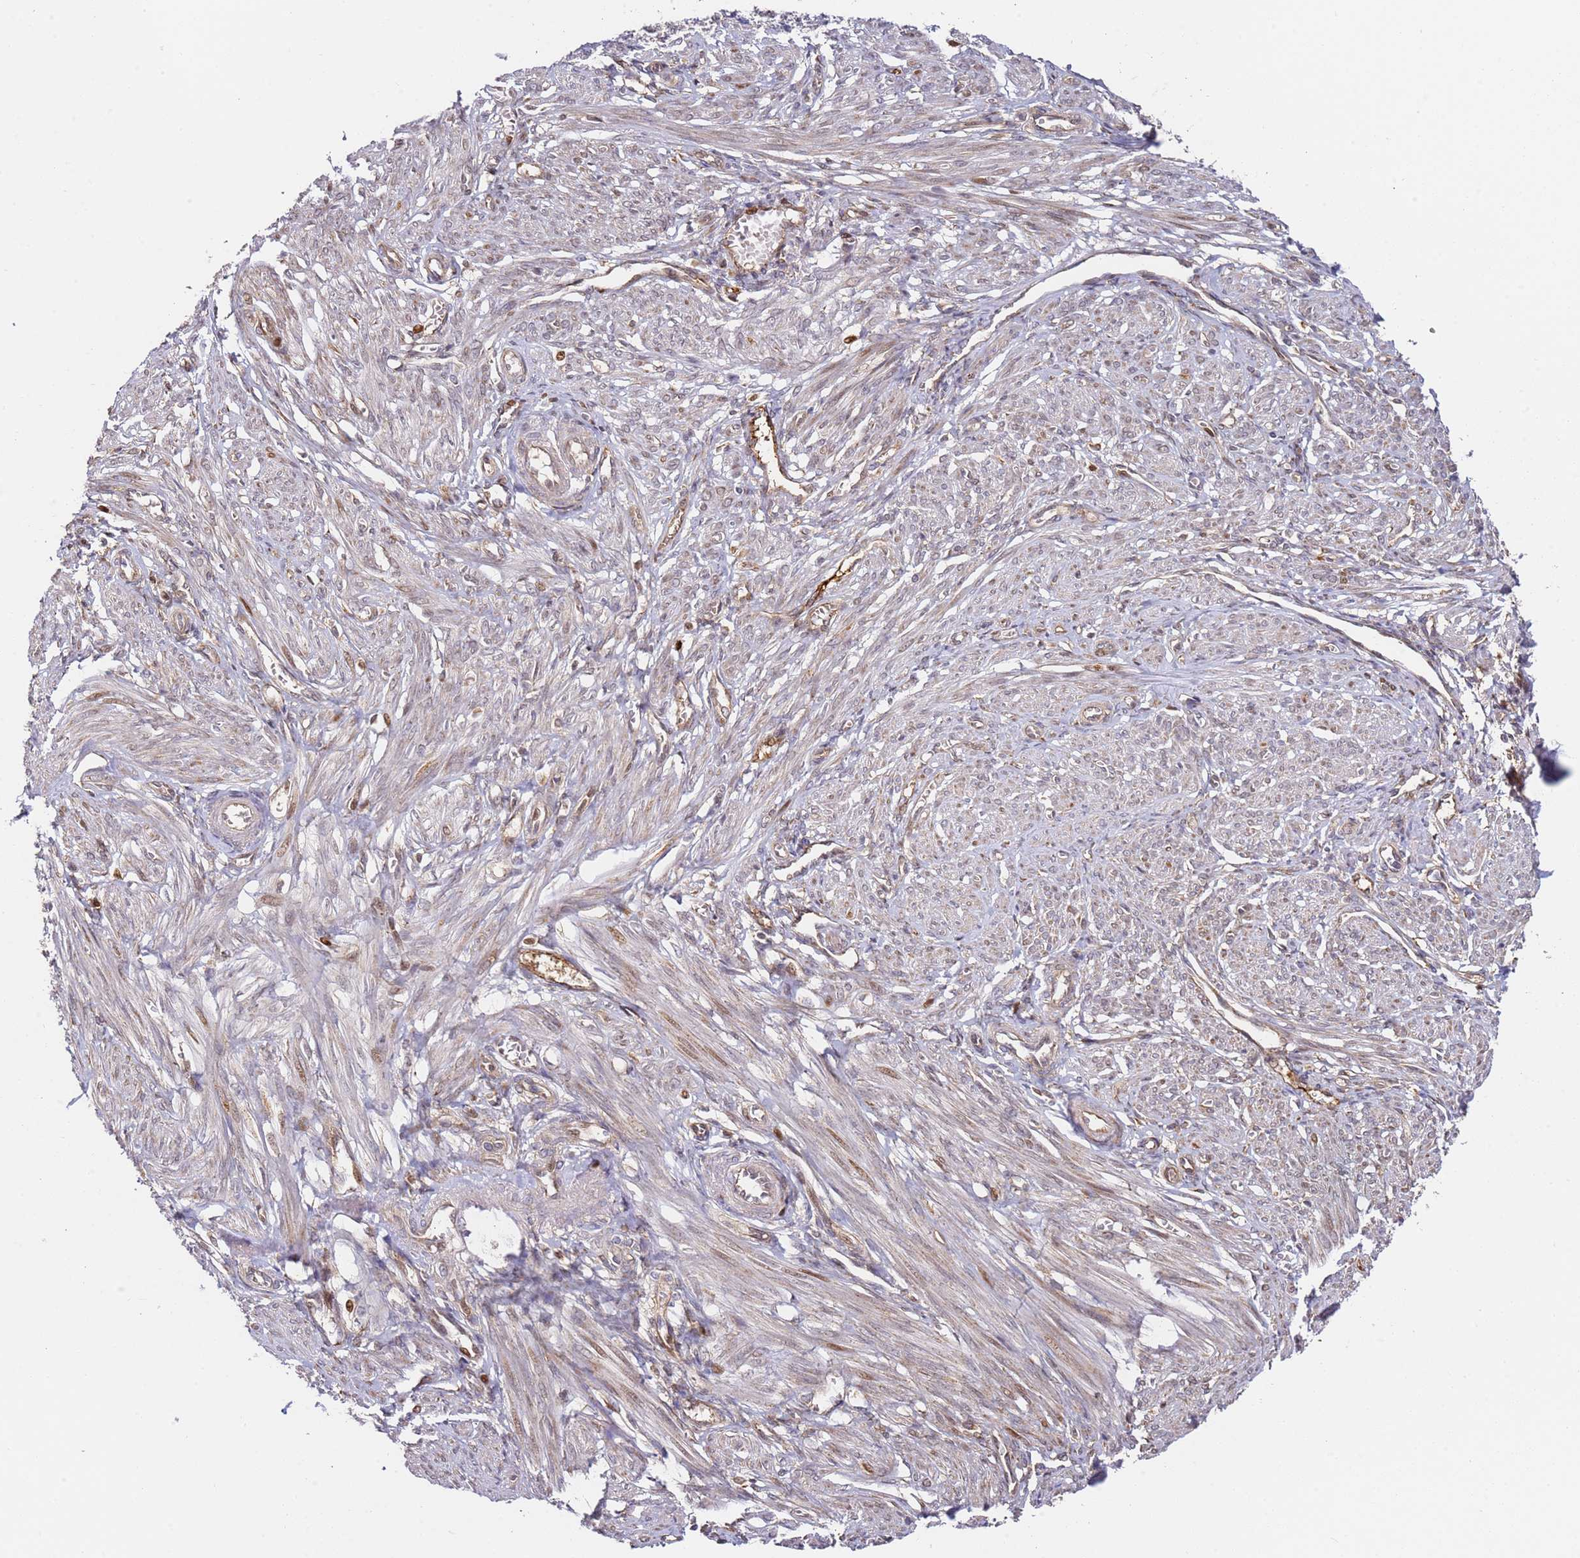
{"staining": {"intensity": "moderate", "quantity": "<25%", "location": "cytoplasmic/membranous,nuclear"}, "tissue": "smooth muscle", "cell_type": "Smooth muscle cells", "image_type": "normal", "snomed": [{"axis": "morphology", "description": "Normal tissue, NOS"}, {"axis": "topography", "description": "Smooth muscle"}], "caption": "Approximately <25% of smooth muscle cells in unremarkable human smooth muscle display moderate cytoplasmic/membranous,nuclear protein expression as visualized by brown immunohistochemical staining.", "gene": "SMOX", "patient": {"sex": "female", "age": 39}}